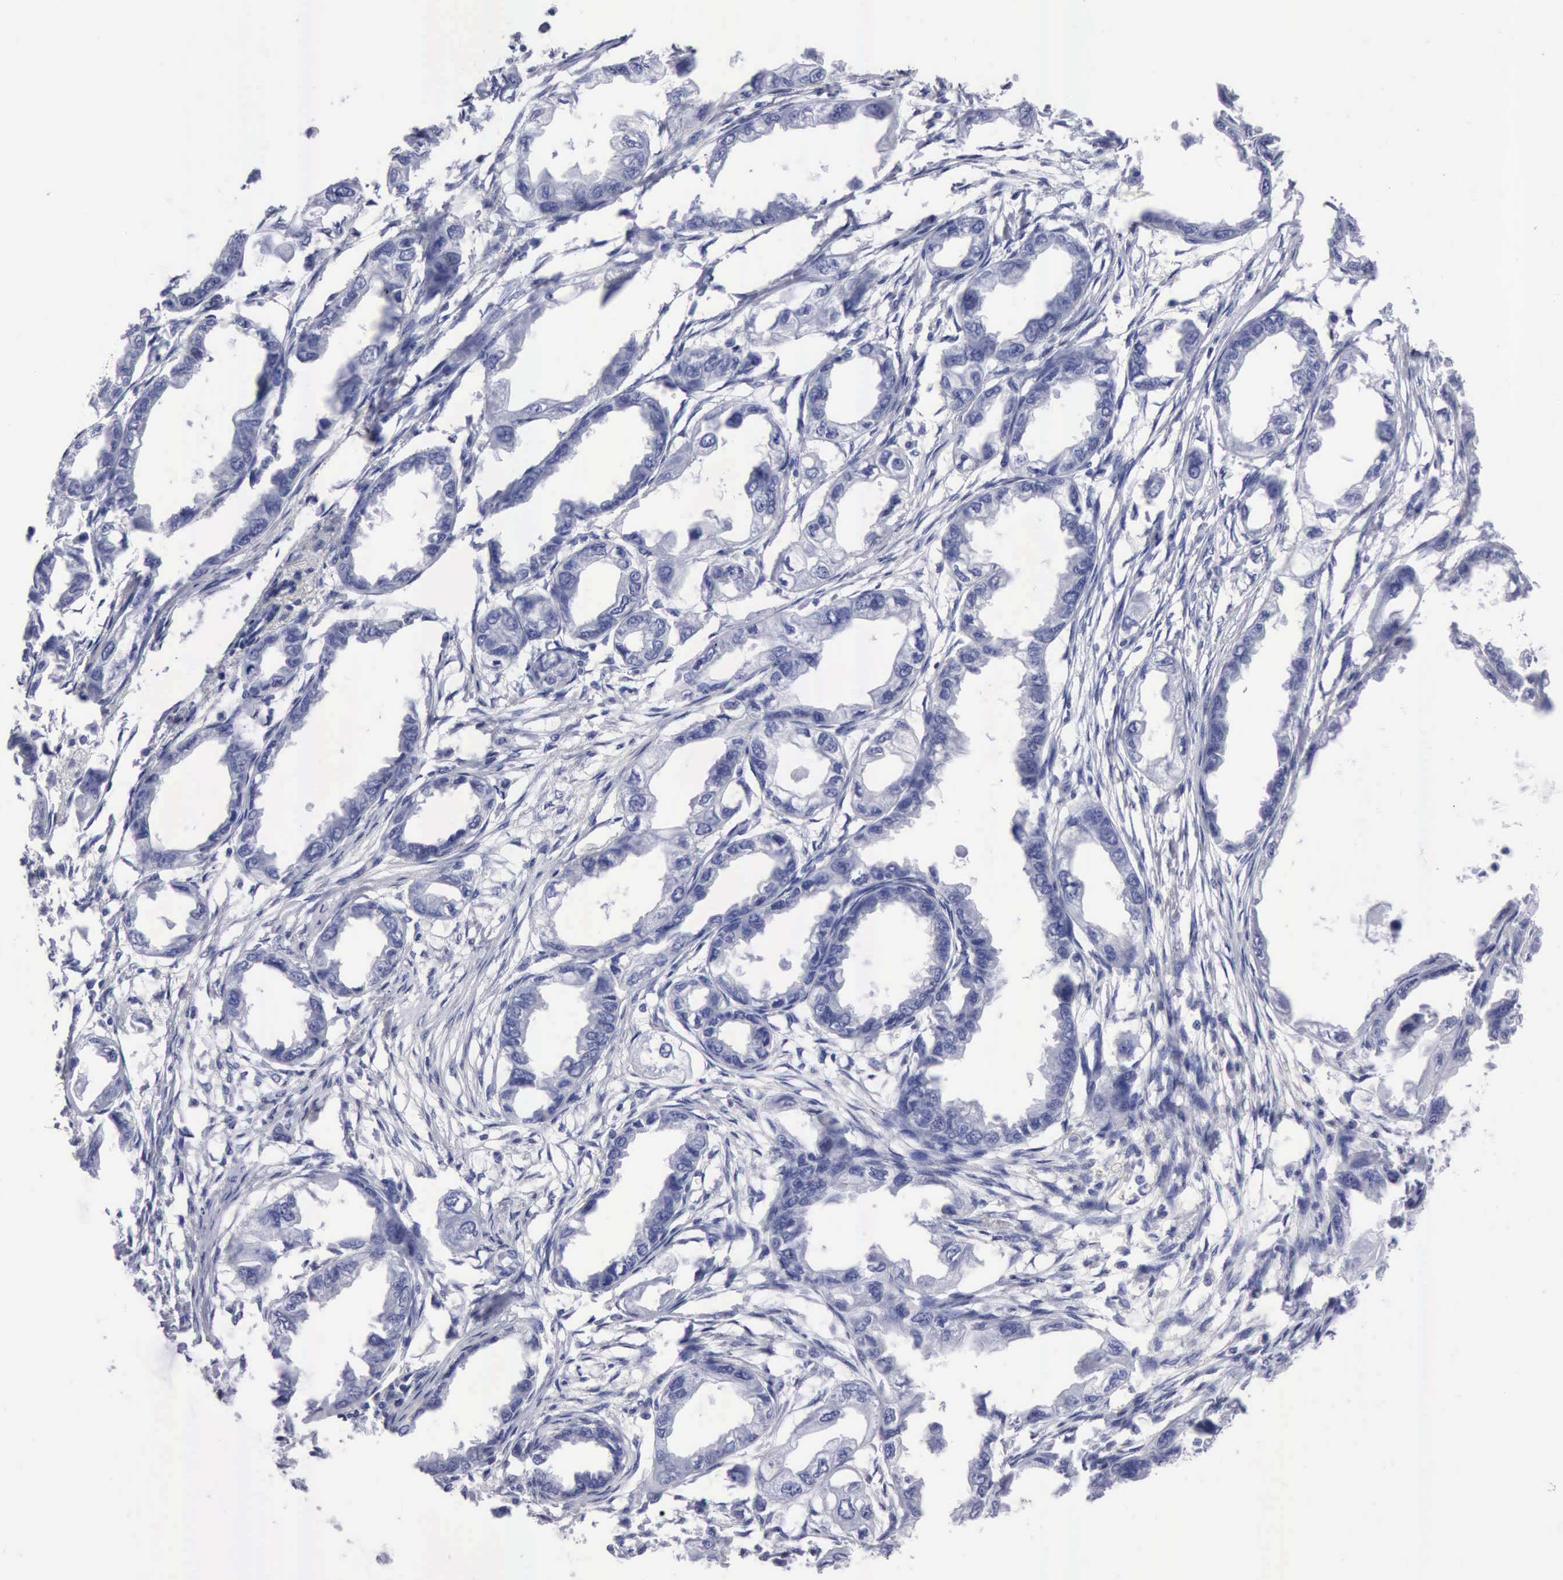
{"staining": {"intensity": "negative", "quantity": "none", "location": "none"}, "tissue": "endometrial cancer", "cell_type": "Tumor cells", "image_type": "cancer", "snomed": [{"axis": "morphology", "description": "Adenocarcinoma, NOS"}, {"axis": "topography", "description": "Endometrium"}], "caption": "This image is of endometrial cancer (adenocarcinoma) stained with IHC to label a protein in brown with the nuclei are counter-stained blue. There is no positivity in tumor cells.", "gene": "CYP19A1", "patient": {"sex": "female", "age": 67}}